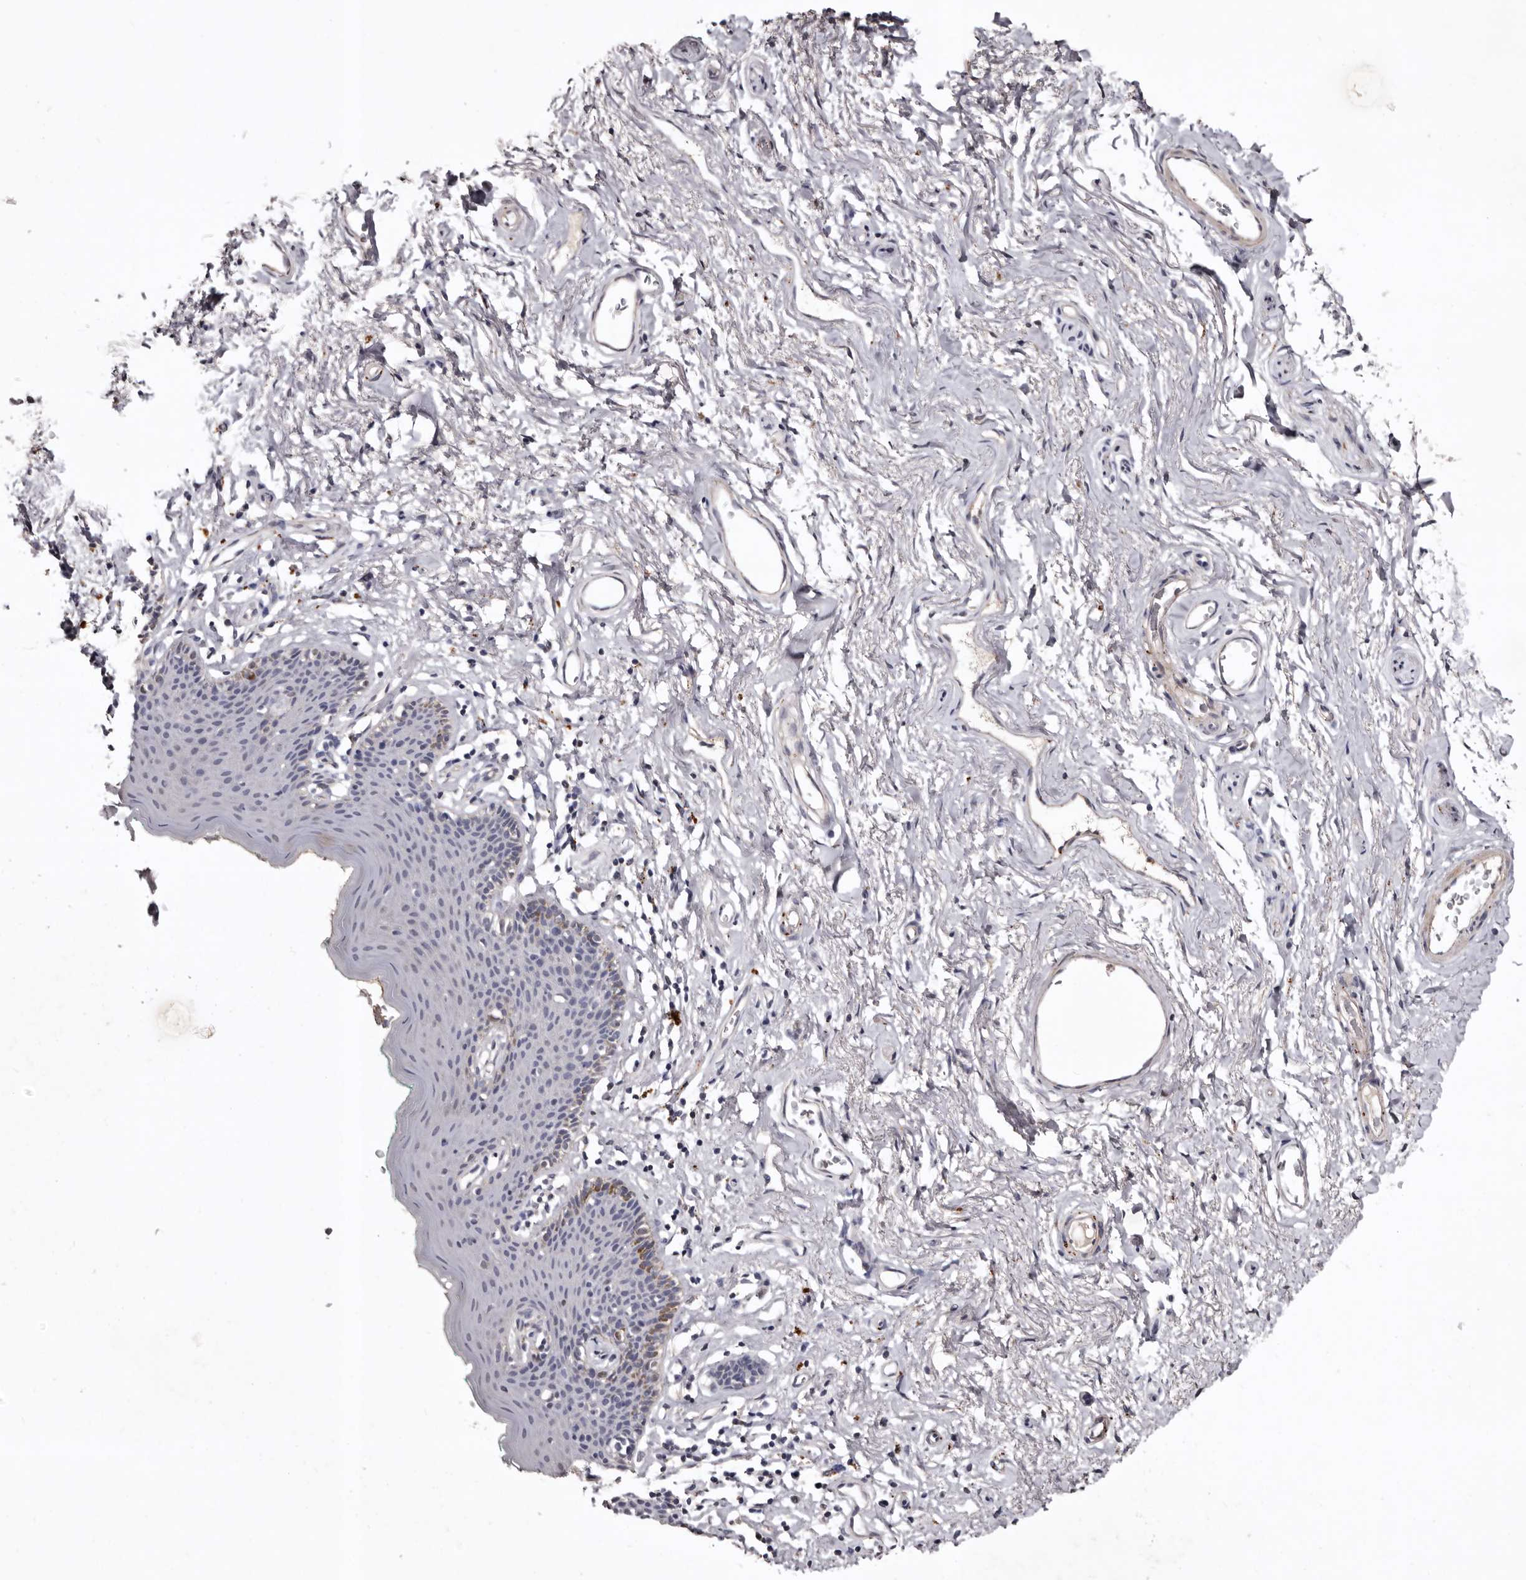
{"staining": {"intensity": "moderate", "quantity": "<25%", "location": "cytoplasmic/membranous"}, "tissue": "skin", "cell_type": "Epidermal cells", "image_type": "normal", "snomed": [{"axis": "morphology", "description": "Normal tissue, NOS"}, {"axis": "topography", "description": "Vulva"}], "caption": "Immunohistochemistry (IHC) of unremarkable human skin exhibits low levels of moderate cytoplasmic/membranous positivity in approximately <25% of epidermal cells.", "gene": "SLC10A4", "patient": {"sex": "female", "age": 66}}